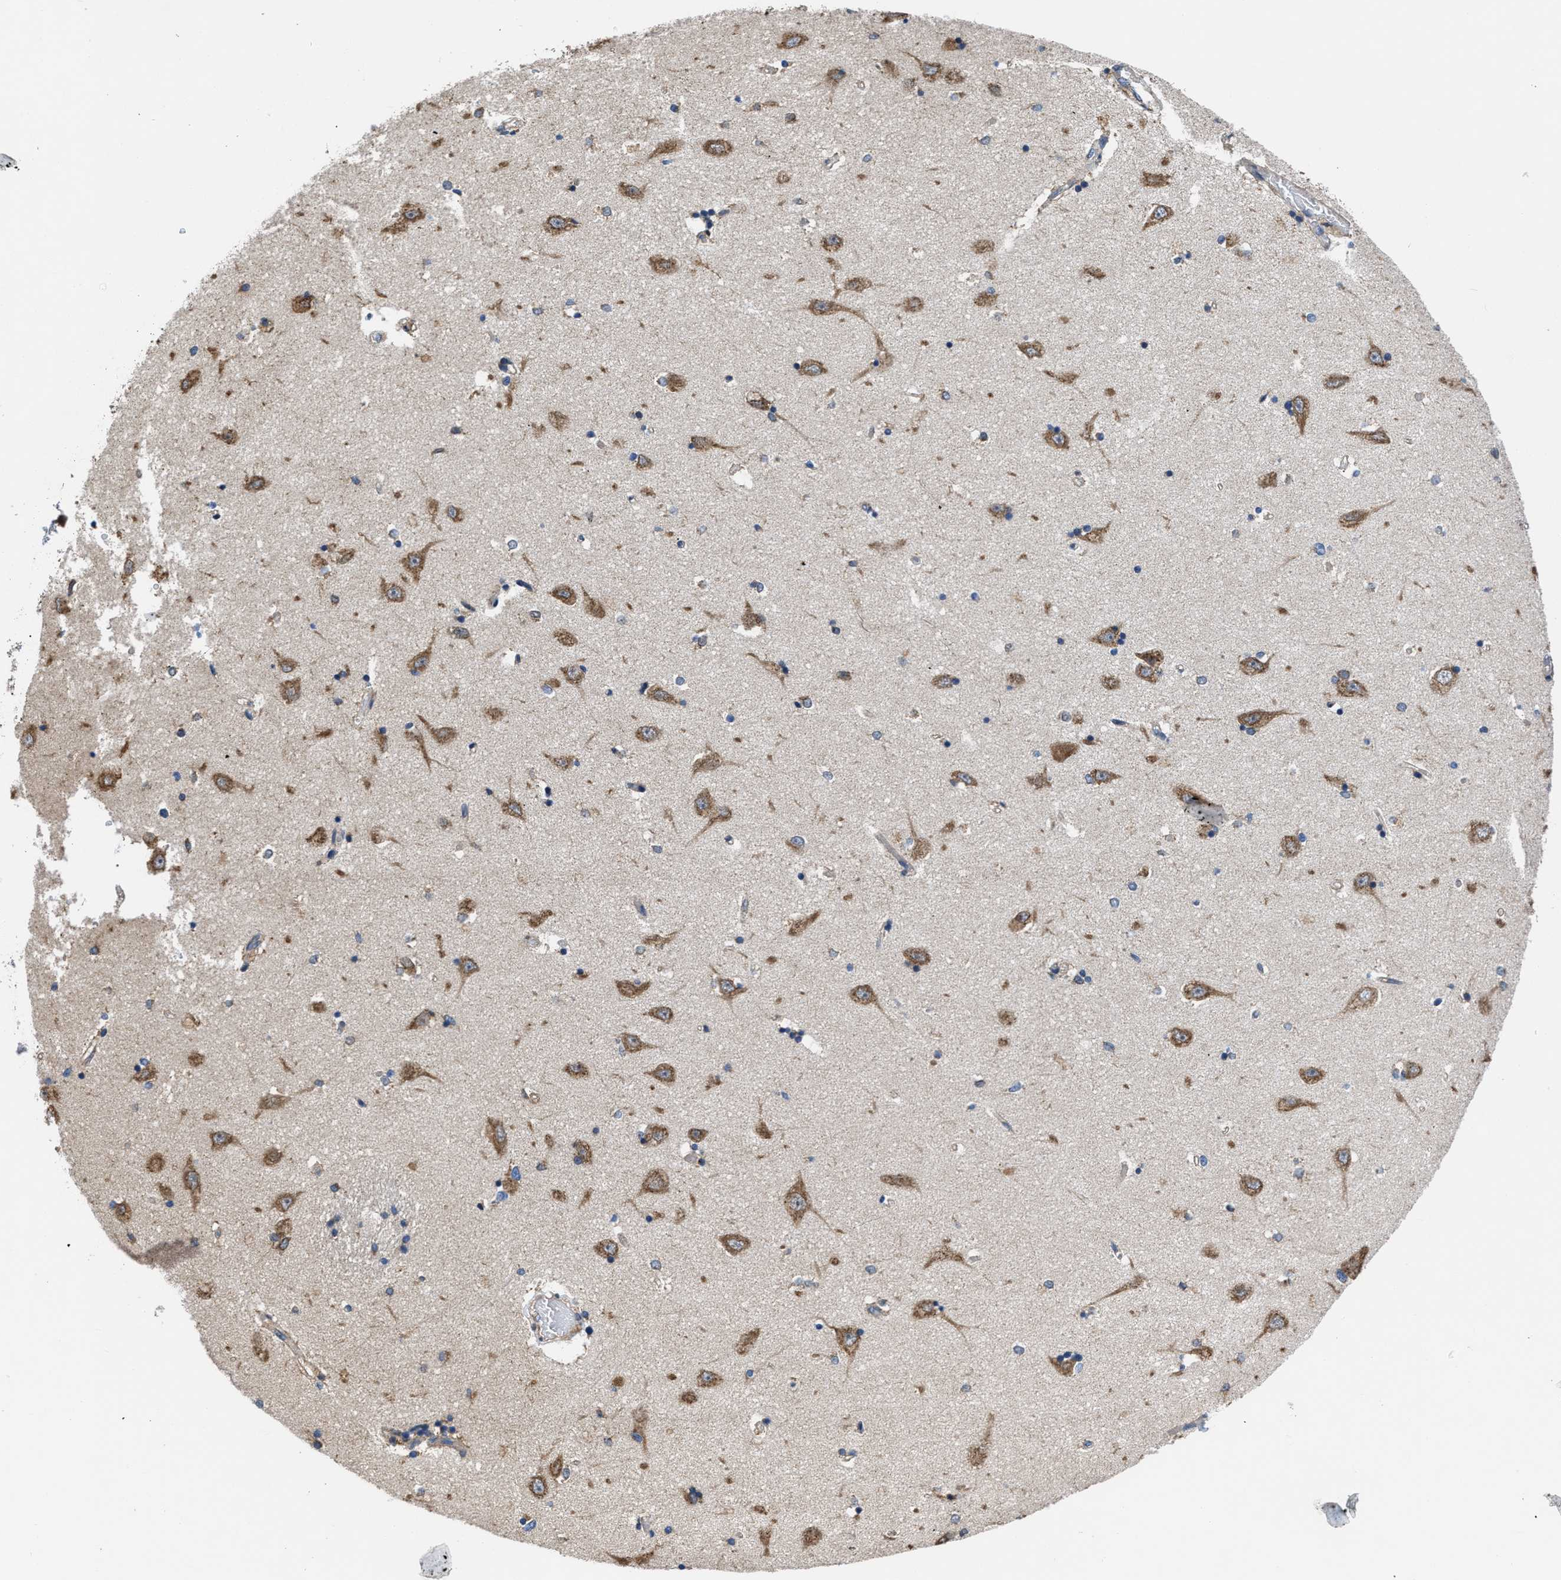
{"staining": {"intensity": "negative", "quantity": "none", "location": "none"}, "tissue": "hippocampus", "cell_type": "Glial cells", "image_type": "normal", "snomed": [{"axis": "morphology", "description": "Normal tissue, NOS"}, {"axis": "topography", "description": "Hippocampus"}], "caption": "There is no significant staining in glial cells of hippocampus. (DAB IHC visualized using brightfield microscopy, high magnification).", "gene": "CEP128", "patient": {"sex": "male", "age": 45}}